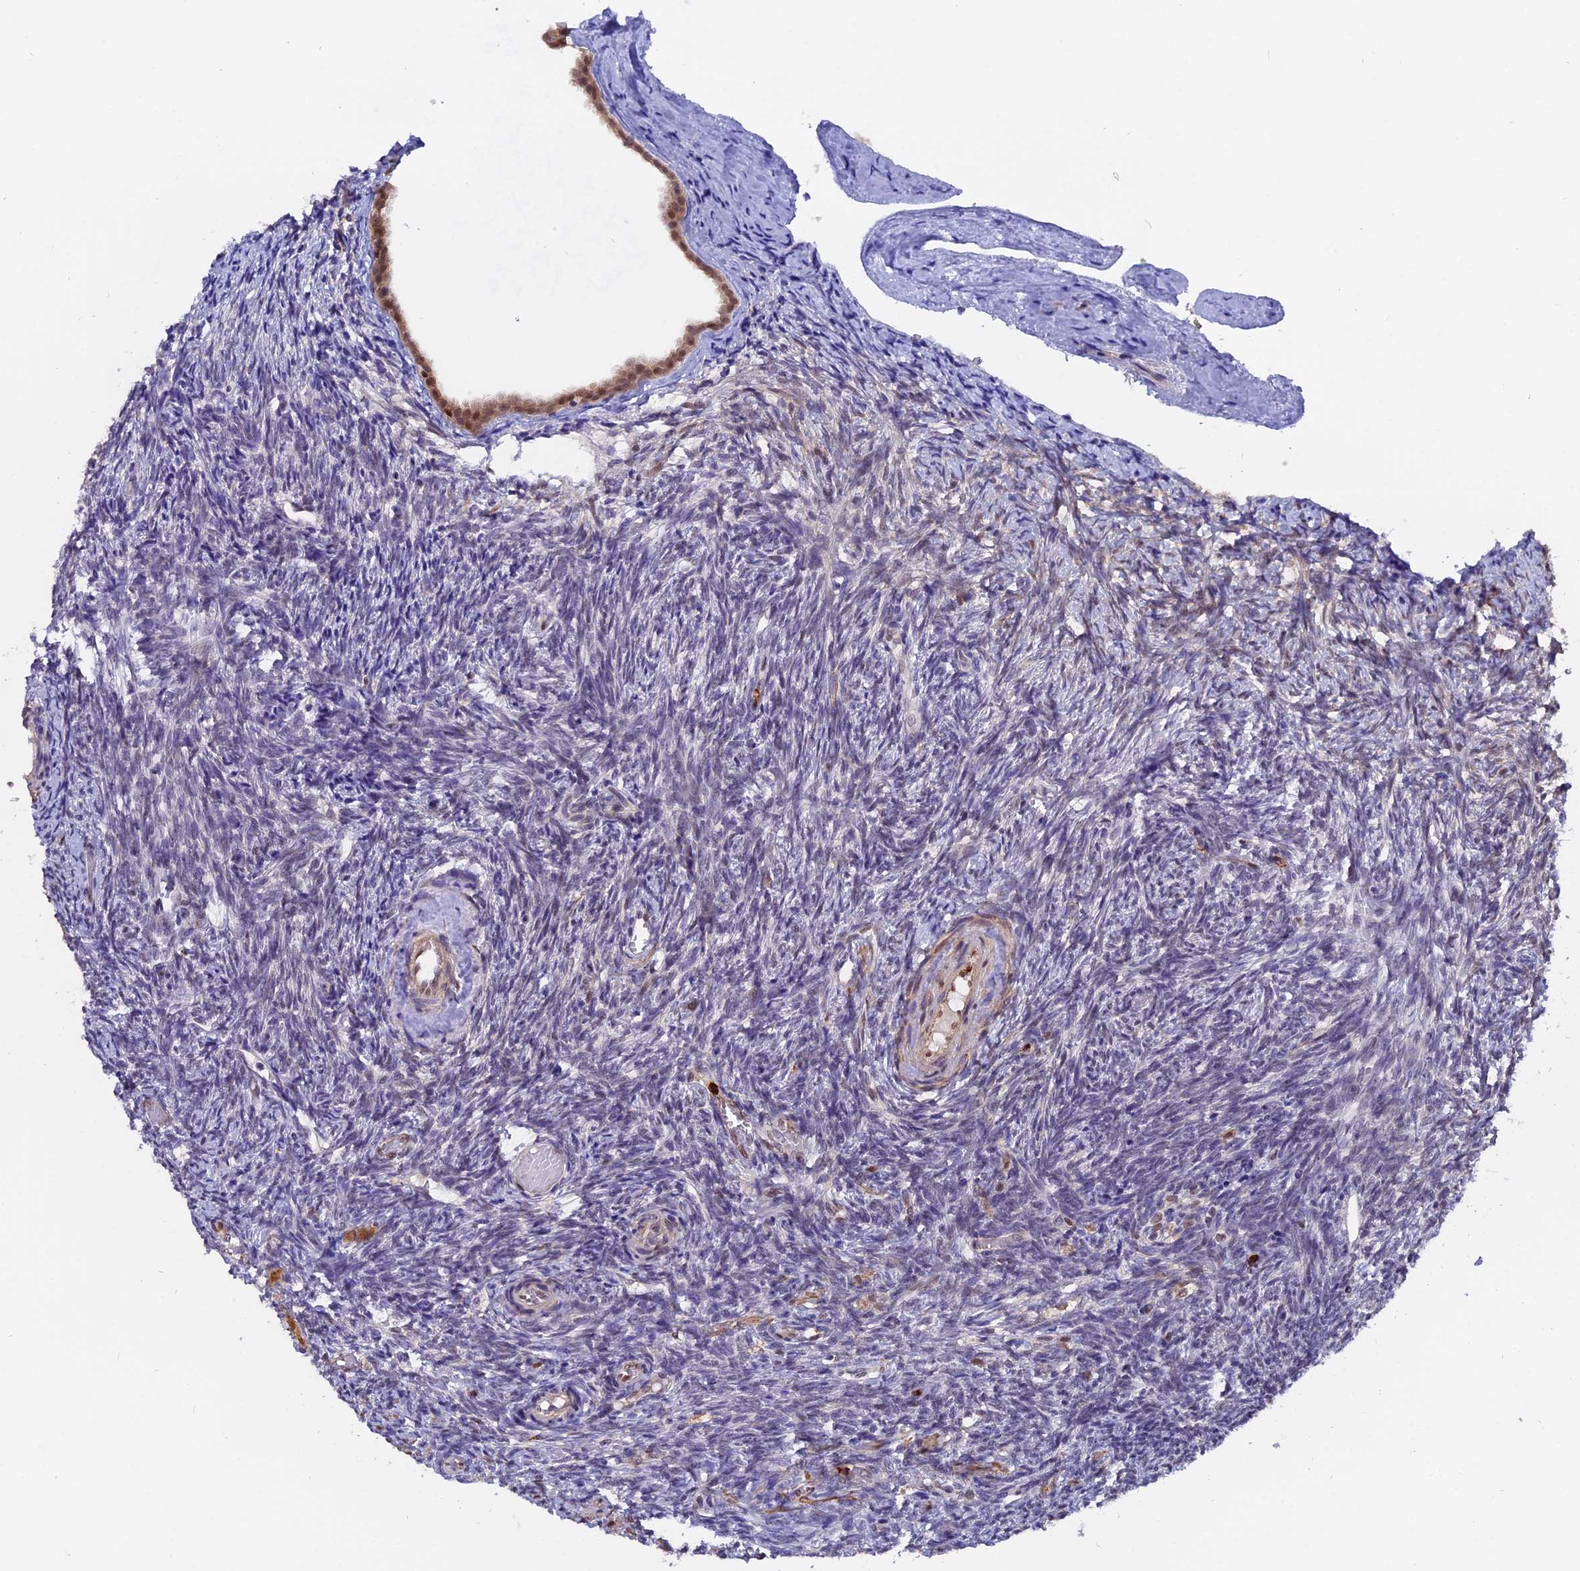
{"staining": {"intensity": "negative", "quantity": "none", "location": "none"}, "tissue": "ovary", "cell_type": "Ovarian stroma cells", "image_type": "normal", "snomed": [{"axis": "morphology", "description": "Normal tissue, NOS"}, {"axis": "topography", "description": "Ovary"}], "caption": "DAB (3,3'-diaminobenzidine) immunohistochemical staining of benign human ovary shows no significant positivity in ovarian stroma cells. (DAB immunohistochemistry visualized using brightfield microscopy, high magnification).", "gene": "FAM118B", "patient": {"sex": "female", "age": 41}}